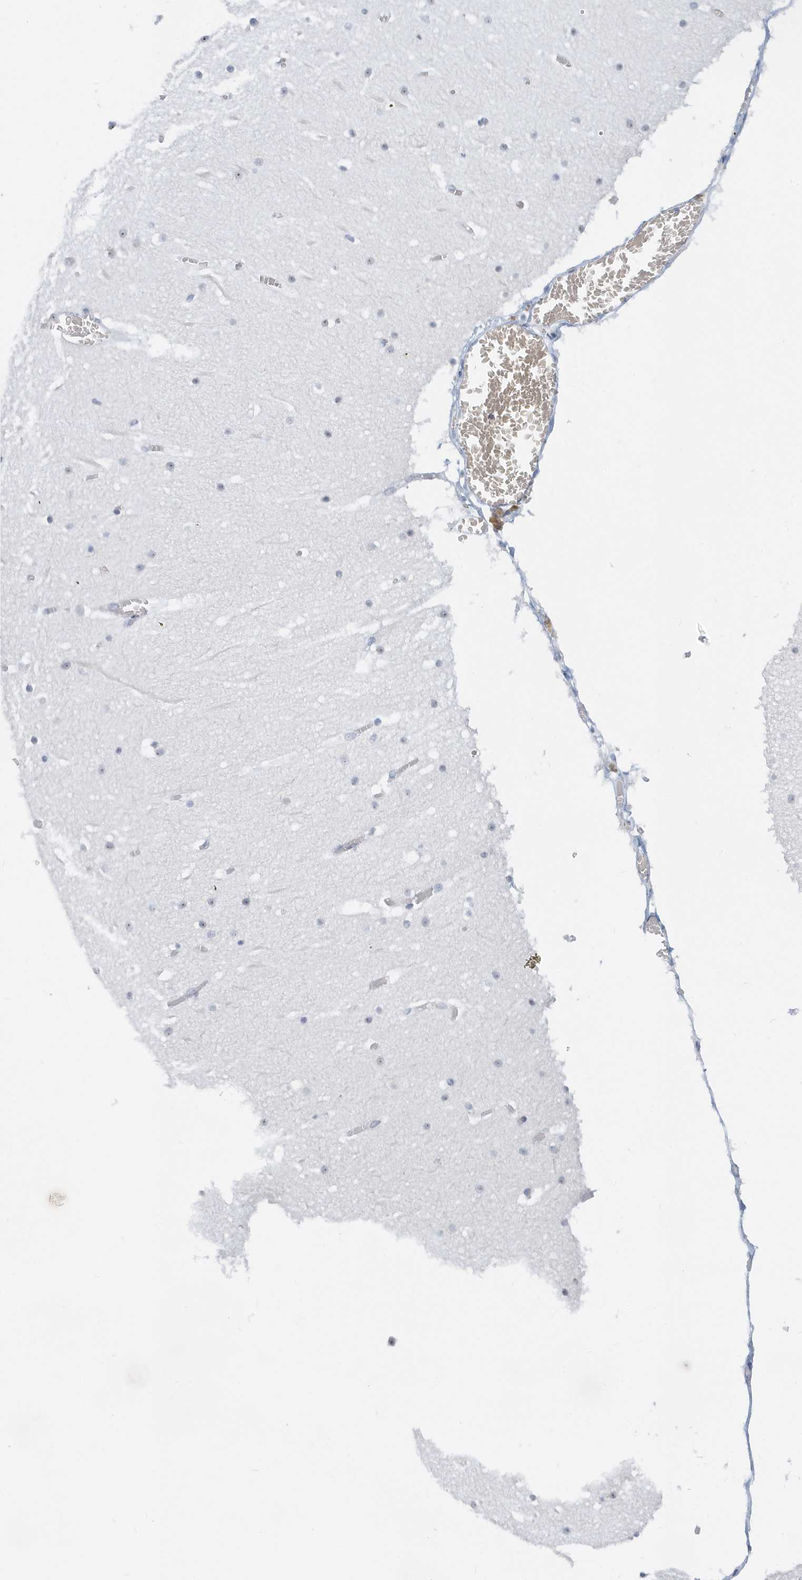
{"staining": {"intensity": "negative", "quantity": "none", "location": "none"}, "tissue": "cerebellum", "cell_type": "Cells in granular layer", "image_type": "normal", "snomed": [{"axis": "morphology", "description": "Normal tissue, NOS"}, {"axis": "topography", "description": "Cerebellum"}], "caption": "An immunohistochemistry micrograph of benign cerebellum is shown. There is no staining in cells in granular layer of cerebellum.", "gene": "RPF2", "patient": {"sex": "female", "age": 28}}